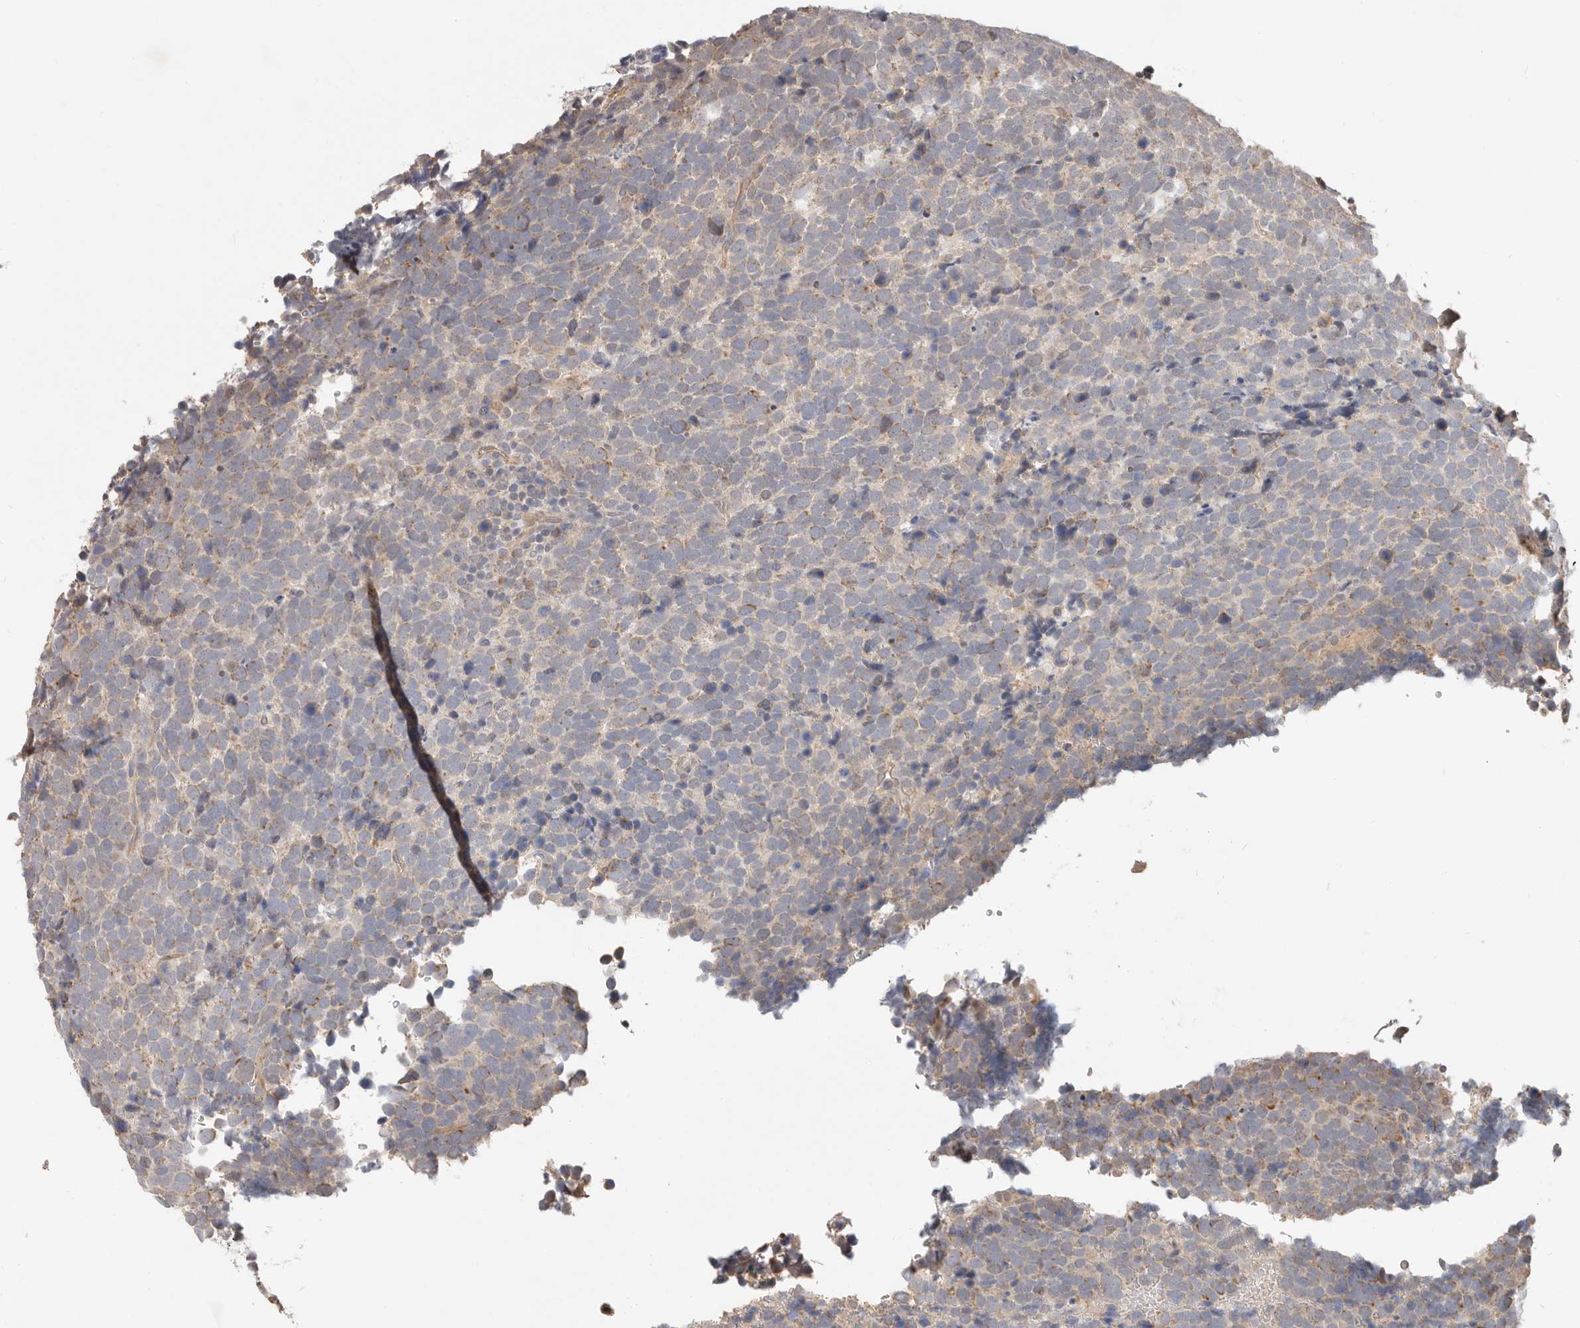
{"staining": {"intensity": "weak", "quantity": ">75%", "location": "cytoplasmic/membranous"}, "tissue": "urothelial cancer", "cell_type": "Tumor cells", "image_type": "cancer", "snomed": [{"axis": "morphology", "description": "Urothelial carcinoma, High grade"}, {"axis": "topography", "description": "Urinary bladder"}], "caption": "A brown stain shows weak cytoplasmic/membranous positivity of a protein in human urothelial cancer tumor cells.", "gene": "MTFR2", "patient": {"sex": "female", "age": 82}}